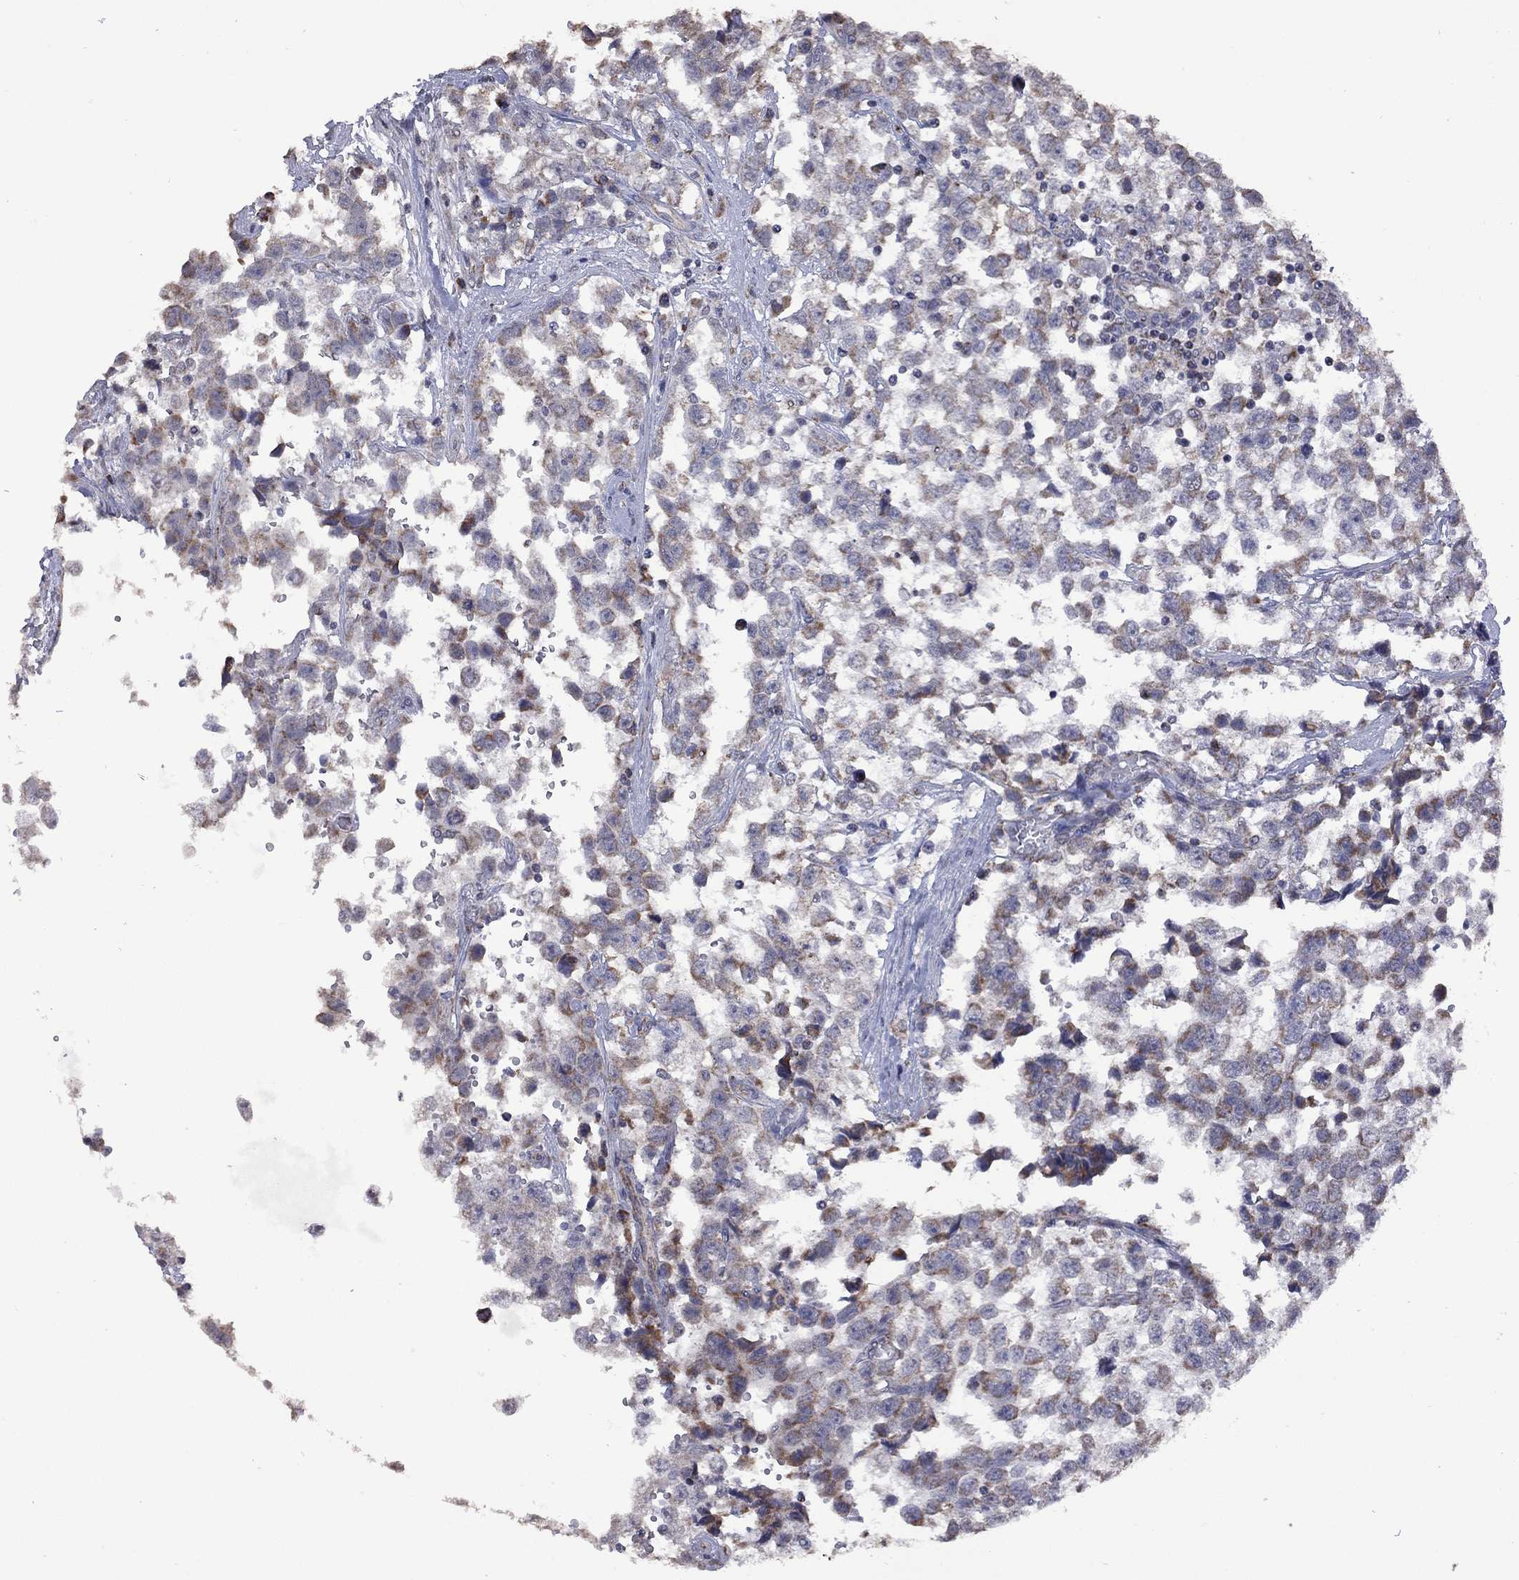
{"staining": {"intensity": "strong", "quantity": "25%-75%", "location": "cytoplasmic/membranous"}, "tissue": "testis cancer", "cell_type": "Tumor cells", "image_type": "cancer", "snomed": [{"axis": "morphology", "description": "Seminoma, NOS"}, {"axis": "topography", "description": "Testis"}], "caption": "Immunohistochemistry of testis cancer (seminoma) shows high levels of strong cytoplasmic/membranous expression in approximately 25%-75% of tumor cells. The protein of interest is stained brown, and the nuclei are stained in blue (DAB IHC with brightfield microscopy, high magnification).", "gene": "NDUFB1", "patient": {"sex": "male", "age": 34}}